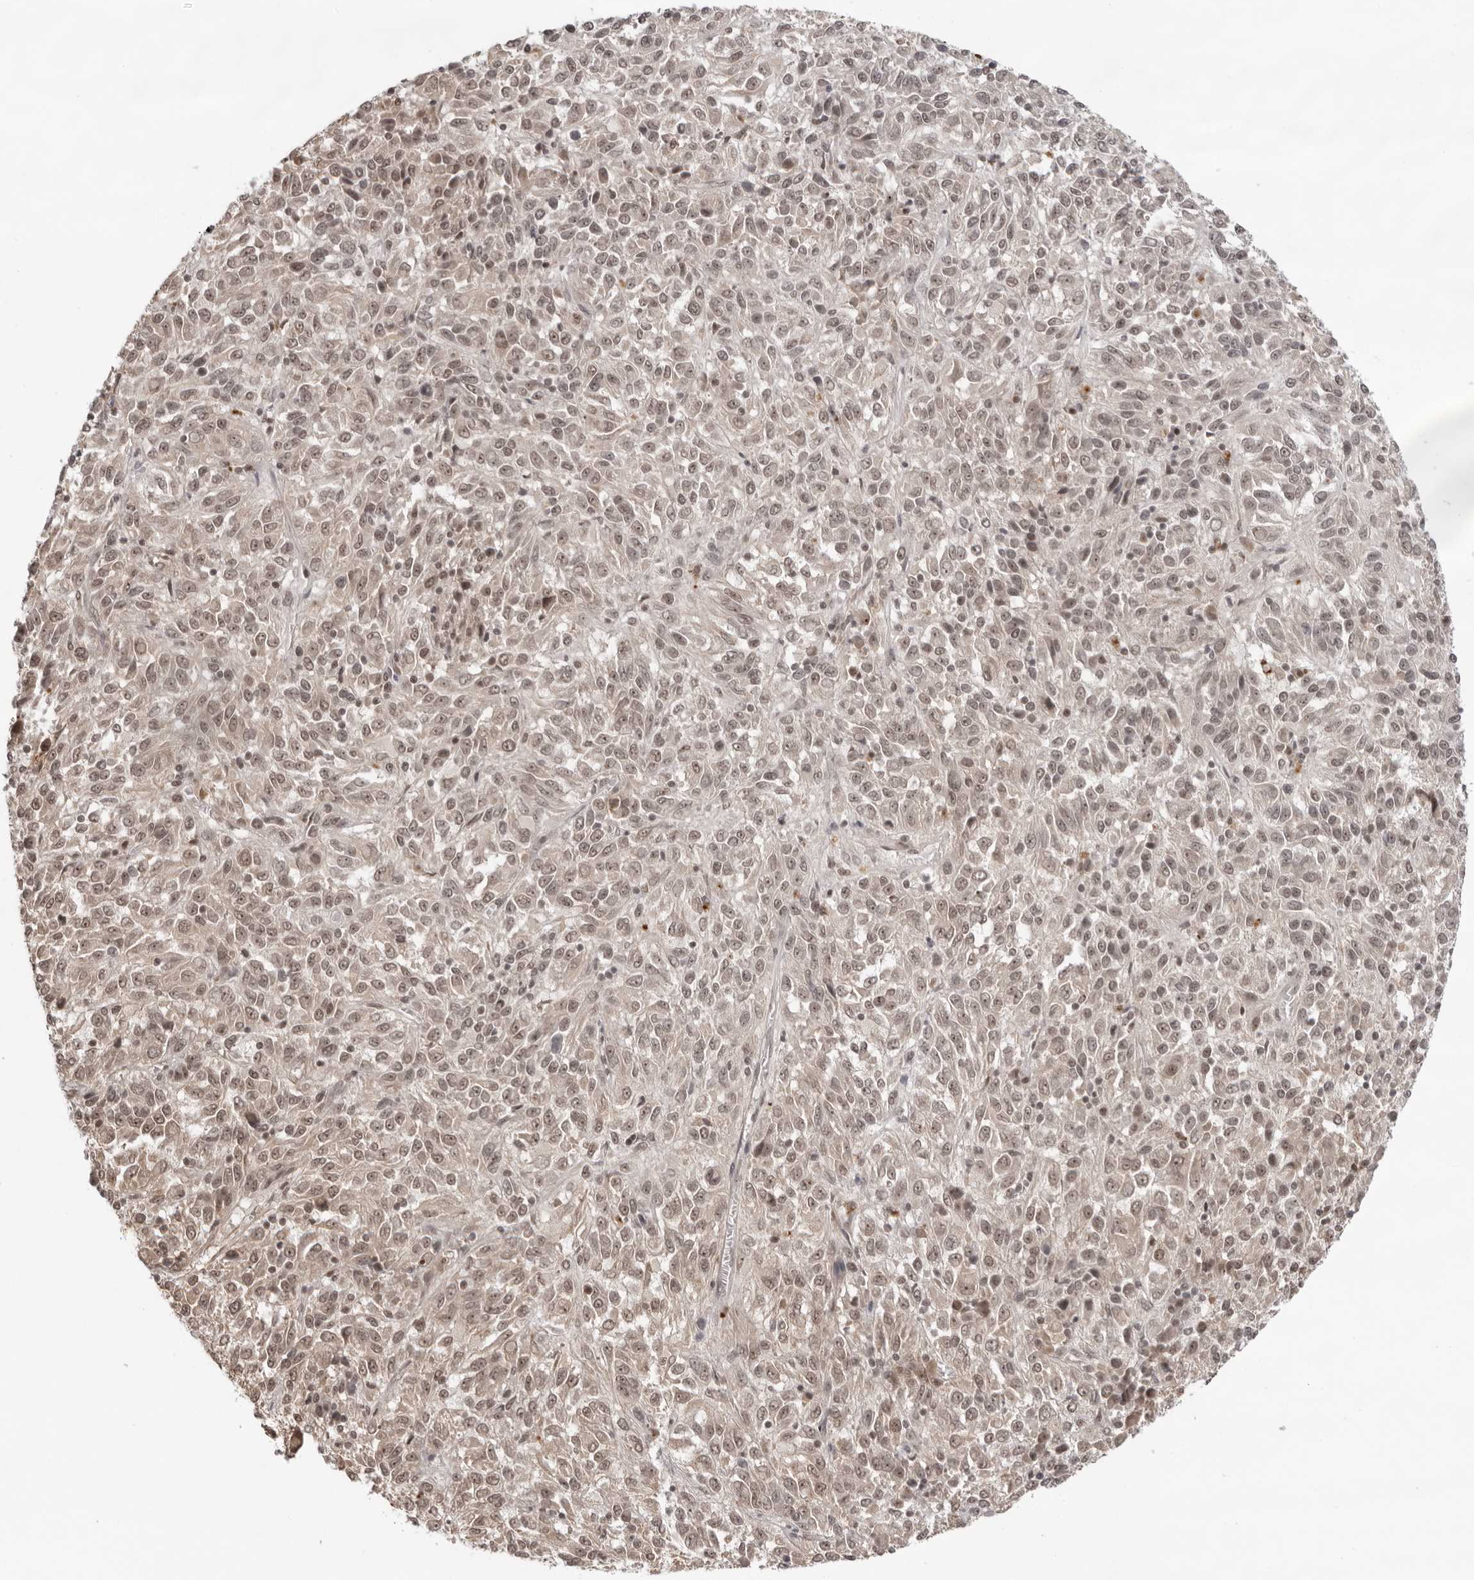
{"staining": {"intensity": "weak", "quantity": ">75%", "location": "nuclear"}, "tissue": "melanoma", "cell_type": "Tumor cells", "image_type": "cancer", "snomed": [{"axis": "morphology", "description": "Malignant melanoma, Metastatic site"}, {"axis": "topography", "description": "Lung"}], "caption": "Weak nuclear expression for a protein is appreciated in approximately >75% of tumor cells of melanoma using IHC.", "gene": "EXOSC10", "patient": {"sex": "male", "age": 64}}